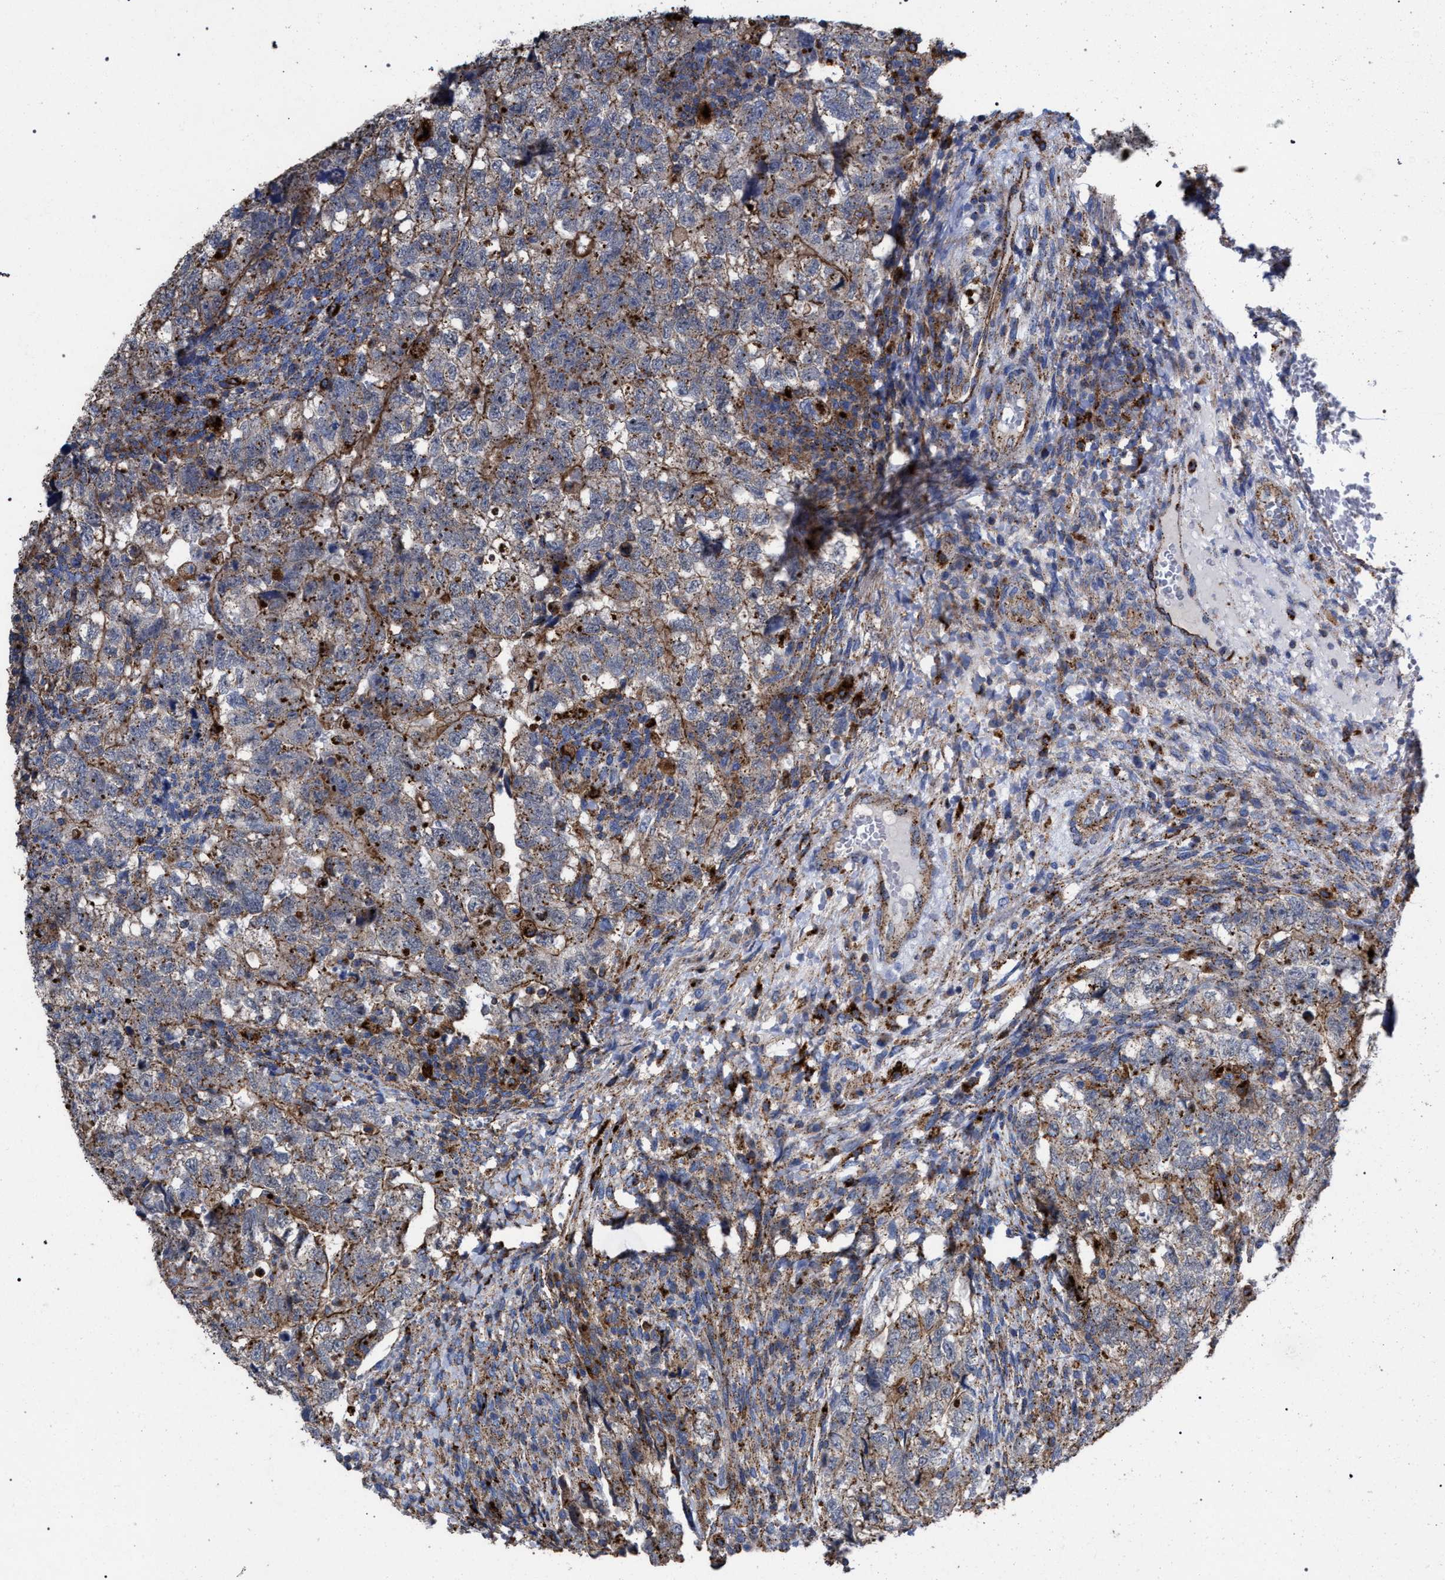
{"staining": {"intensity": "moderate", "quantity": ">75%", "location": "cytoplasmic/membranous"}, "tissue": "testis cancer", "cell_type": "Tumor cells", "image_type": "cancer", "snomed": [{"axis": "morphology", "description": "Carcinoma, Embryonal, NOS"}, {"axis": "topography", "description": "Testis"}], "caption": "Tumor cells reveal medium levels of moderate cytoplasmic/membranous positivity in approximately >75% of cells in testis cancer (embryonal carcinoma).", "gene": "PPT1", "patient": {"sex": "male", "age": 36}}